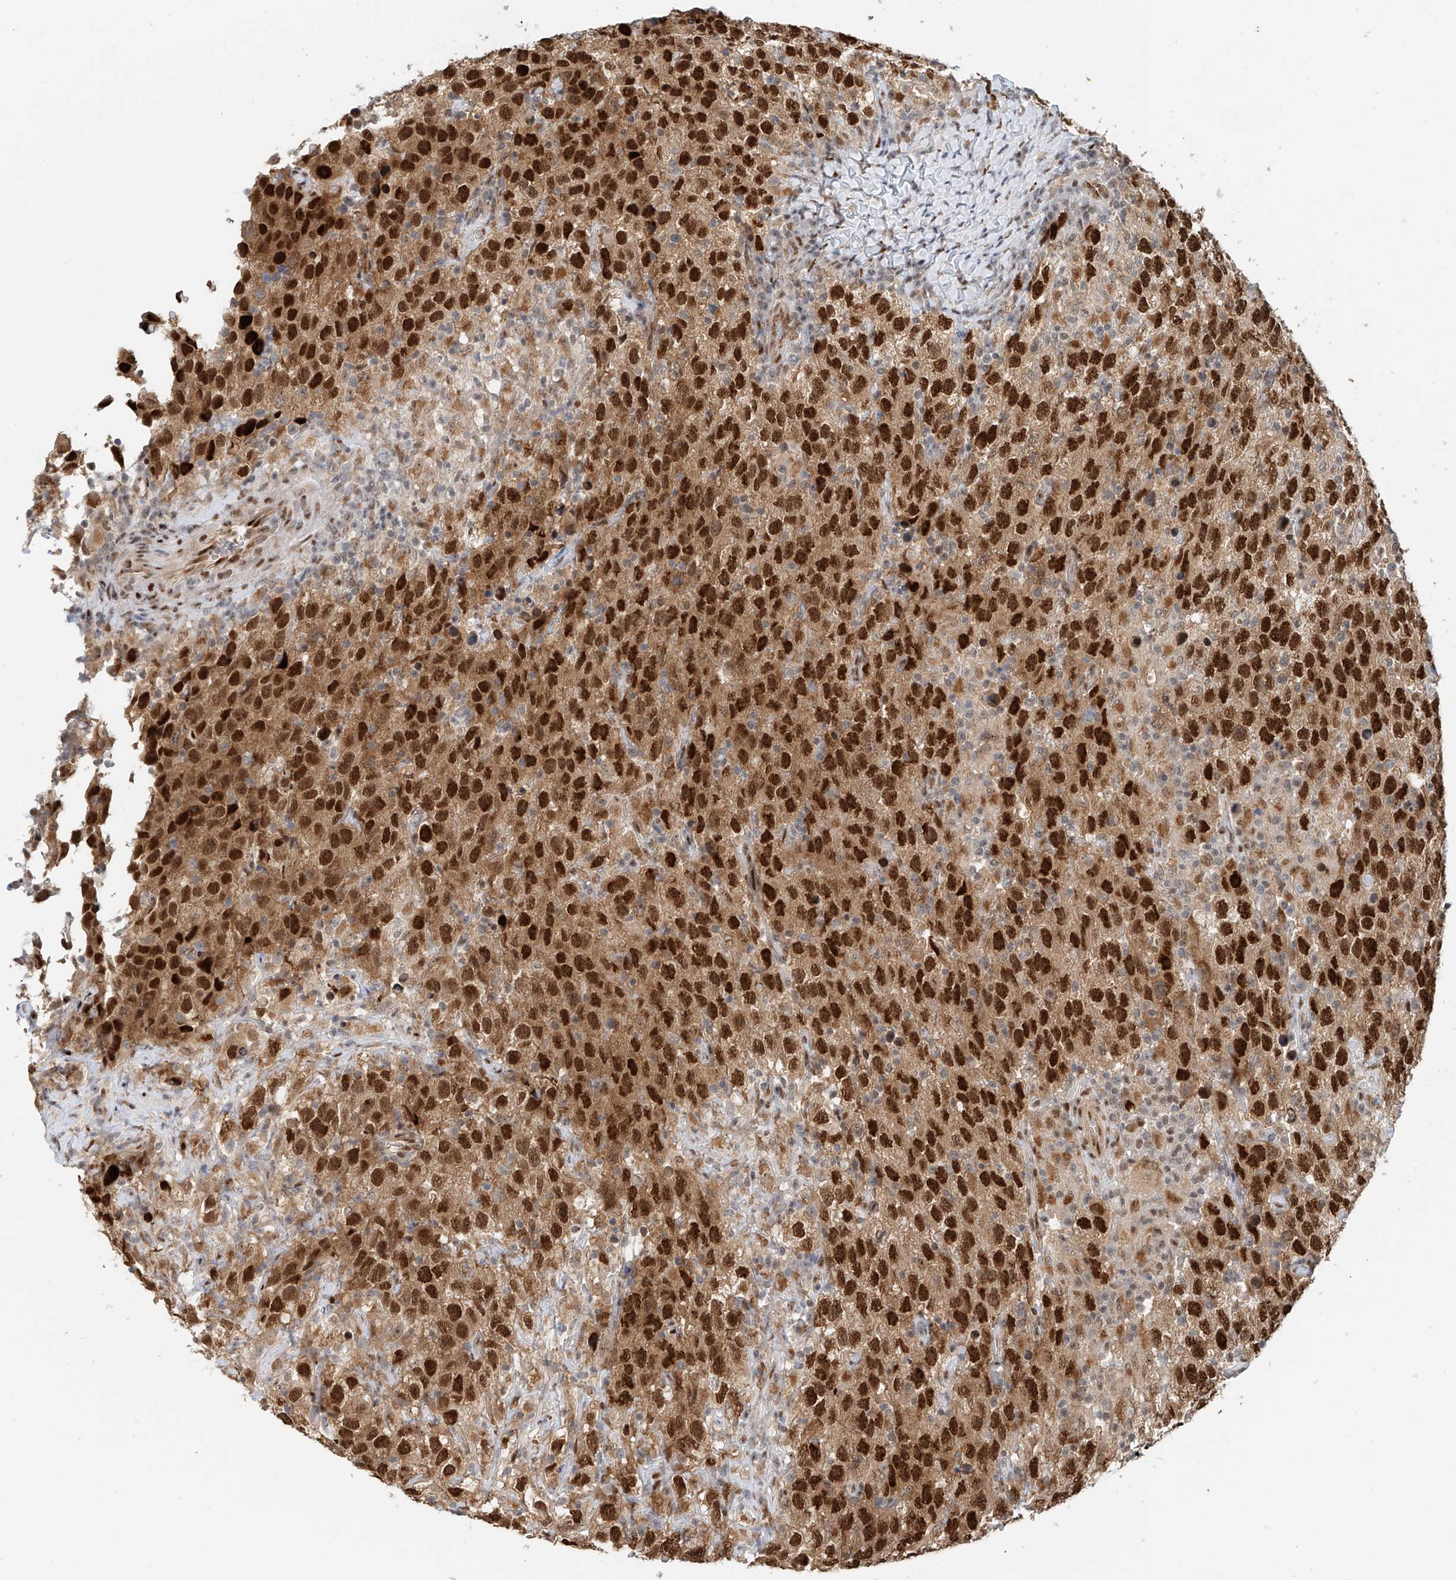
{"staining": {"intensity": "strong", "quantity": ">75%", "location": "cytoplasmic/membranous,nuclear"}, "tissue": "testis cancer", "cell_type": "Tumor cells", "image_type": "cancer", "snomed": [{"axis": "morphology", "description": "Seminoma, NOS"}, {"axis": "topography", "description": "Testis"}], "caption": "Seminoma (testis) was stained to show a protein in brown. There is high levels of strong cytoplasmic/membranous and nuclear expression in about >75% of tumor cells.", "gene": "ZNF514", "patient": {"sex": "male", "age": 41}}